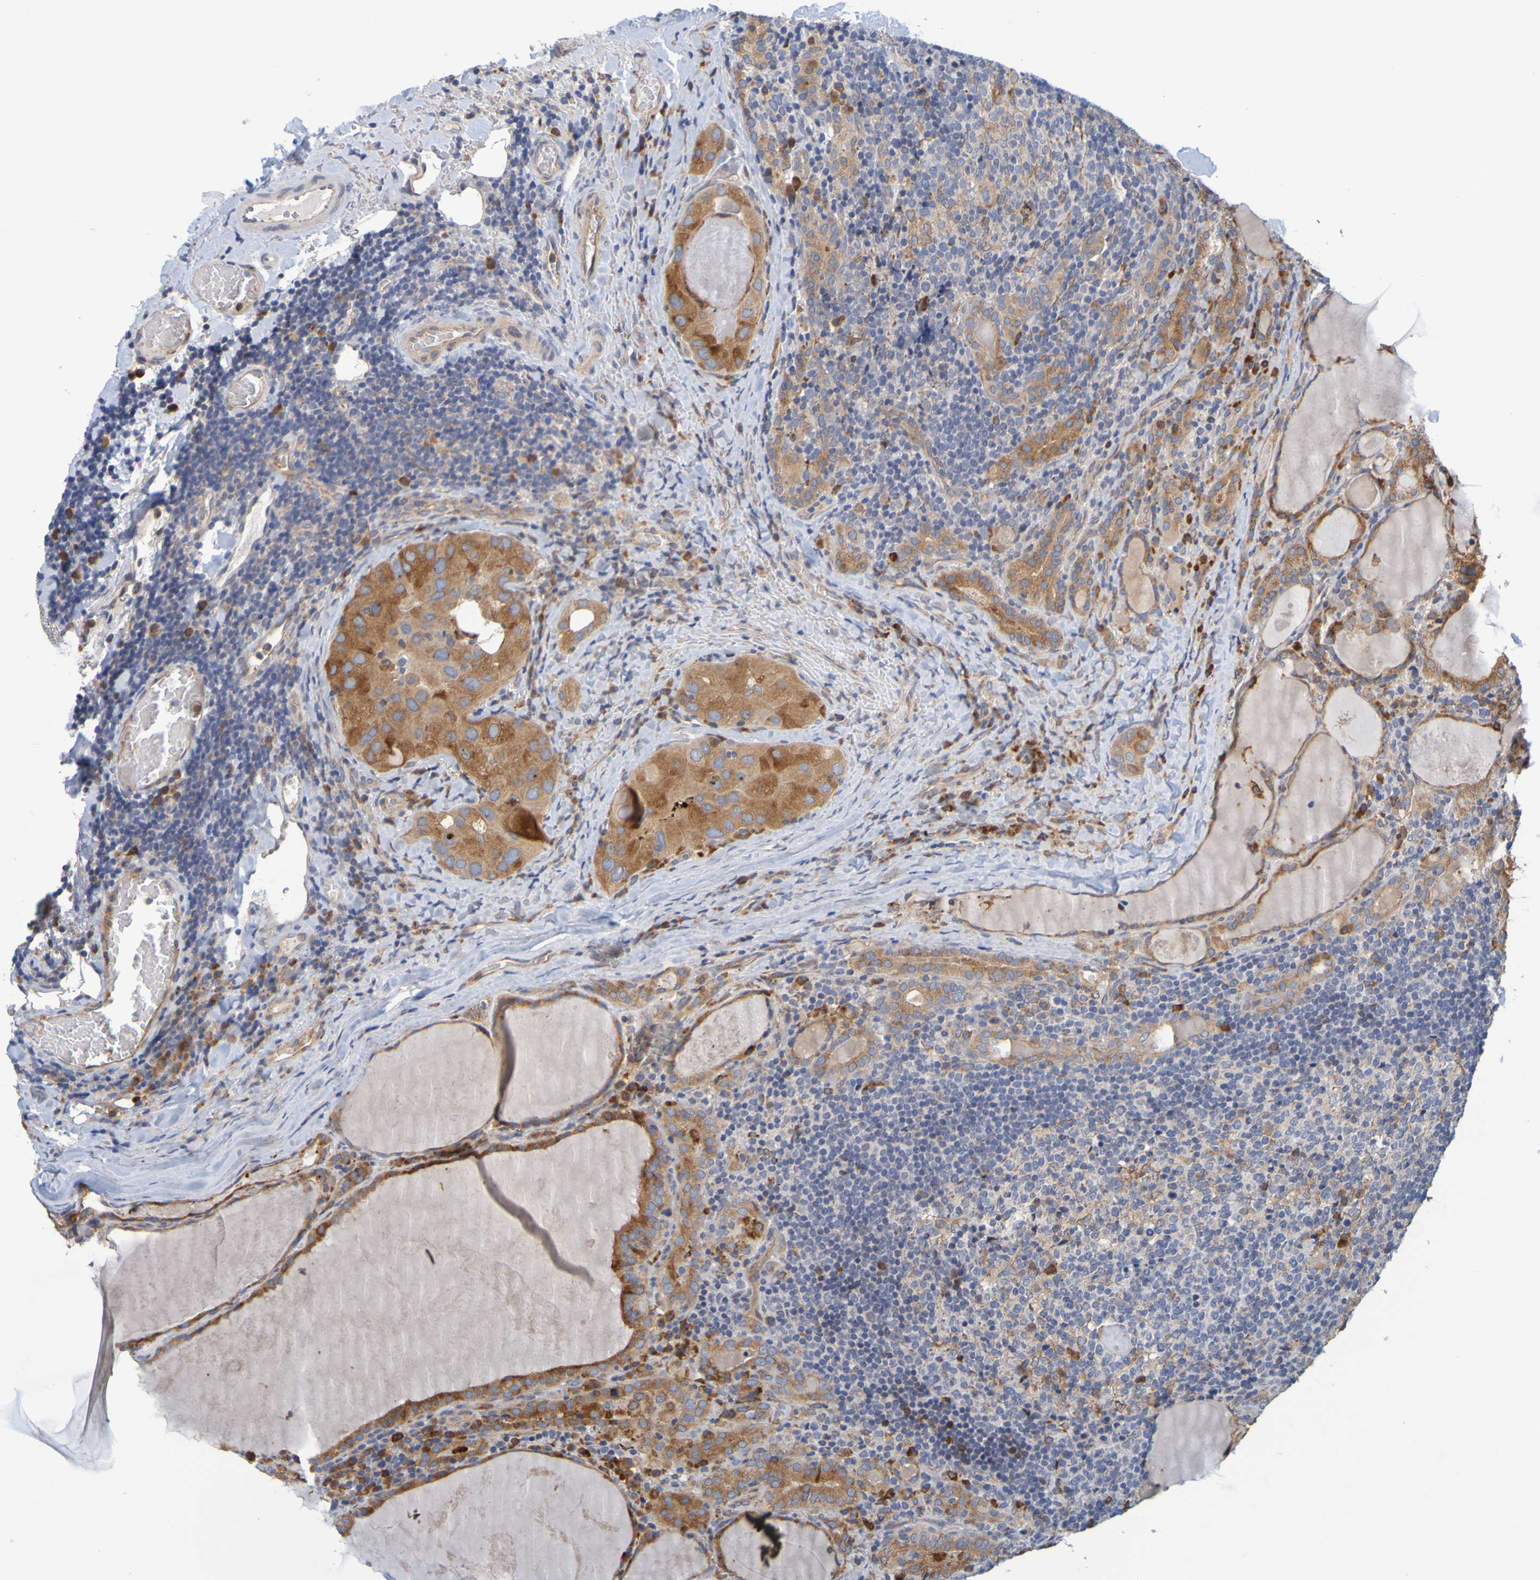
{"staining": {"intensity": "strong", "quantity": ">75%", "location": "cytoplasmic/membranous"}, "tissue": "thyroid cancer", "cell_type": "Tumor cells", "image_type": "cancer", "snomed": [{"axis": "morphology", "description": "Papillary adenocarcinoma, NOS"}, {"axis": "topography", "description": "Thyroid gland"}], "caption": "Protein expression analysis of human thyroid cancer (papillary adenocarcinoma) reveals strong cytoplasmic/membranous positivity in about >75% of tumor cells.", "gene": "SIL1", "patient": {"sex": "female", "age": 42}}